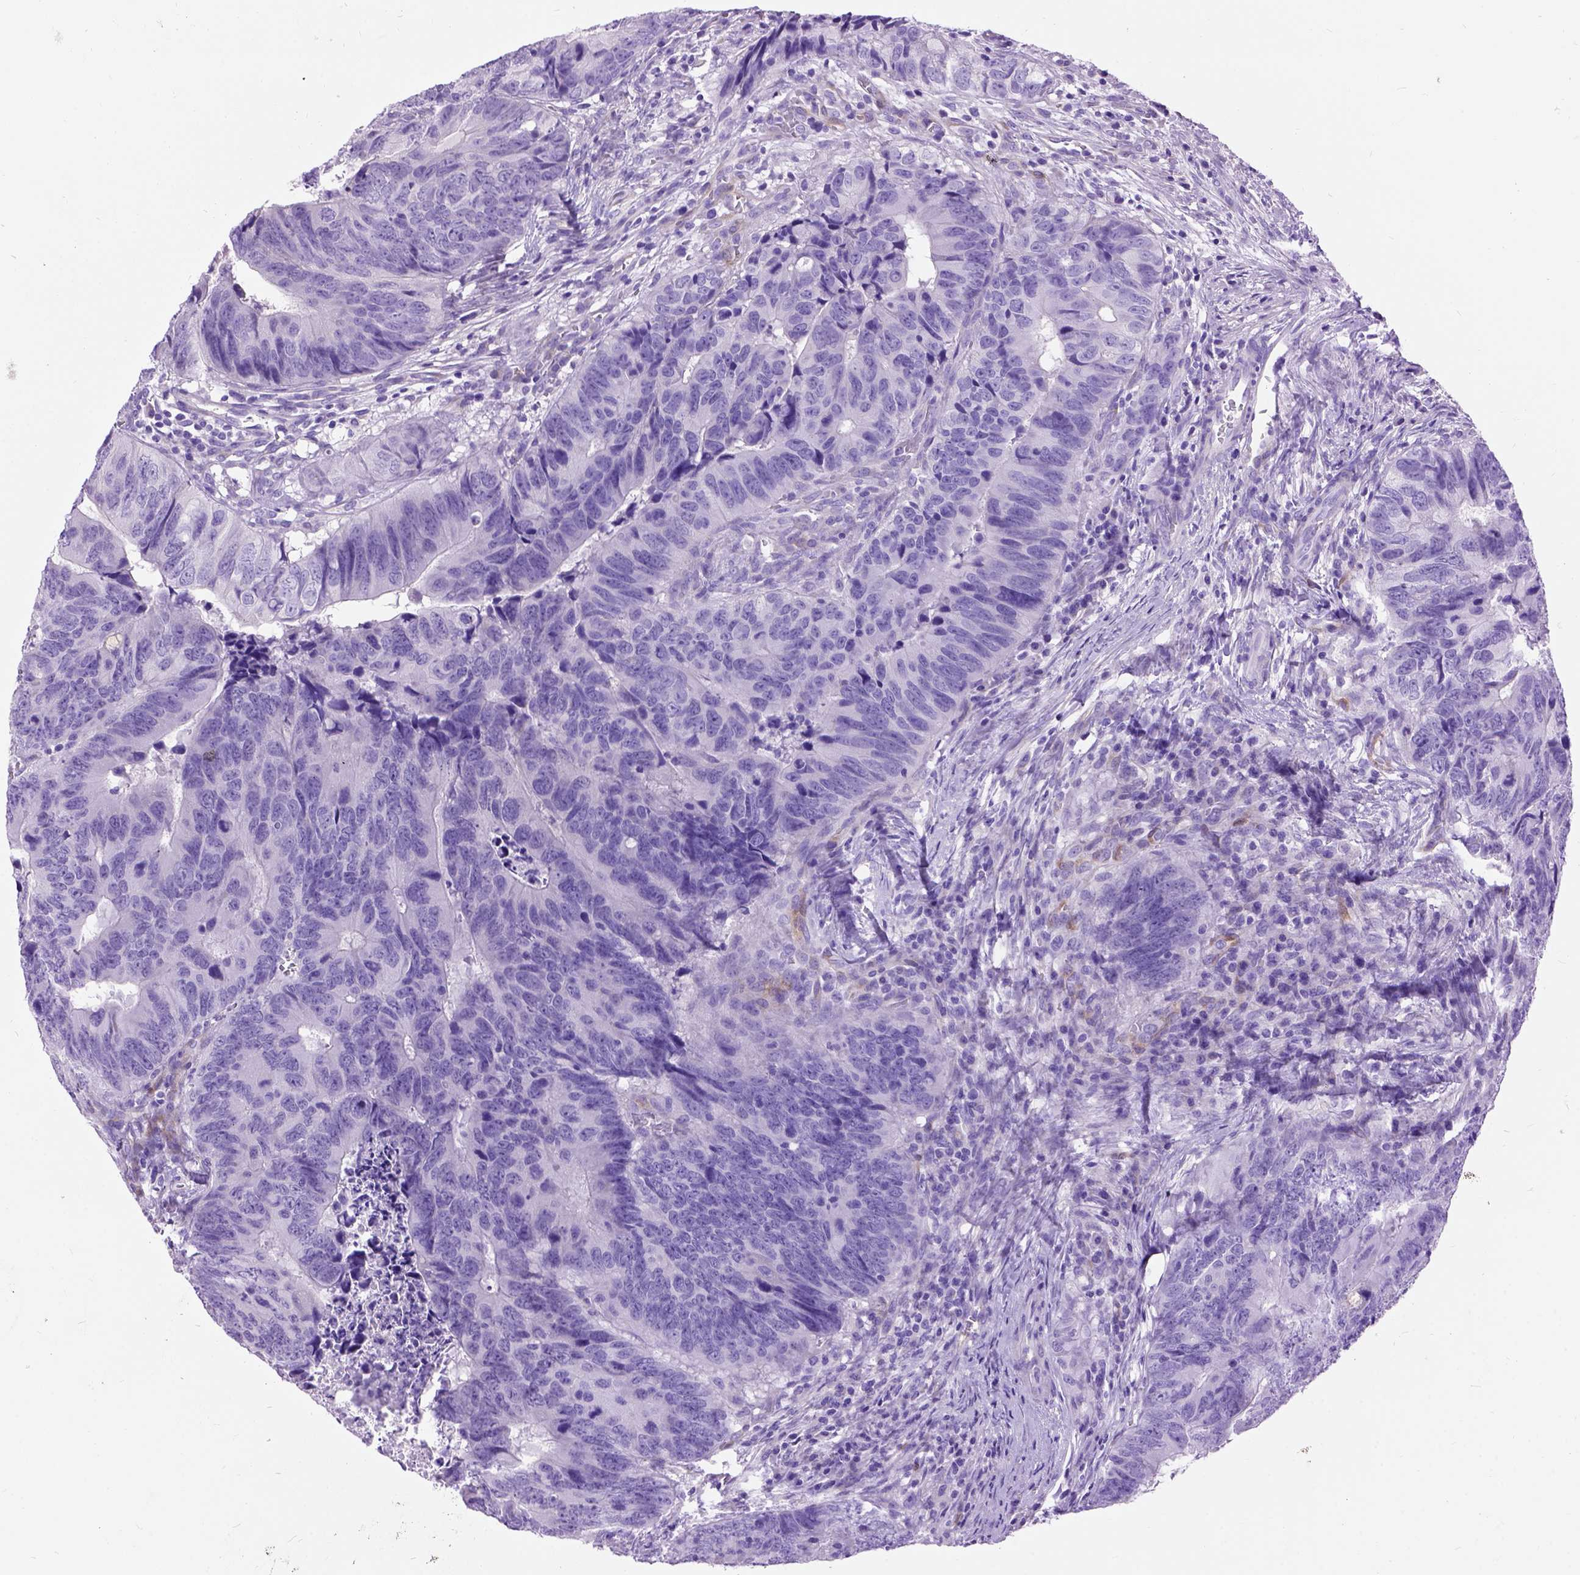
{"staining": {"intensity": "negative", "quantity": "none", "location": "none"}, "tissue": "colorectal cancer", "cell_type": "Tumor cells", "image_type": "cancer", "snomed": [{"axis": "morphology", "description": "Adenocarcinoma, NOS"}, {"axis": "topography", "description": "Colon"}], "caption": "IHC micrograph of human colorectal cancer stained for a protein (brown), which shows no expression in tumor cells.", "gene": "MAPT", "patient": {"sex": "female", "age": 82}}